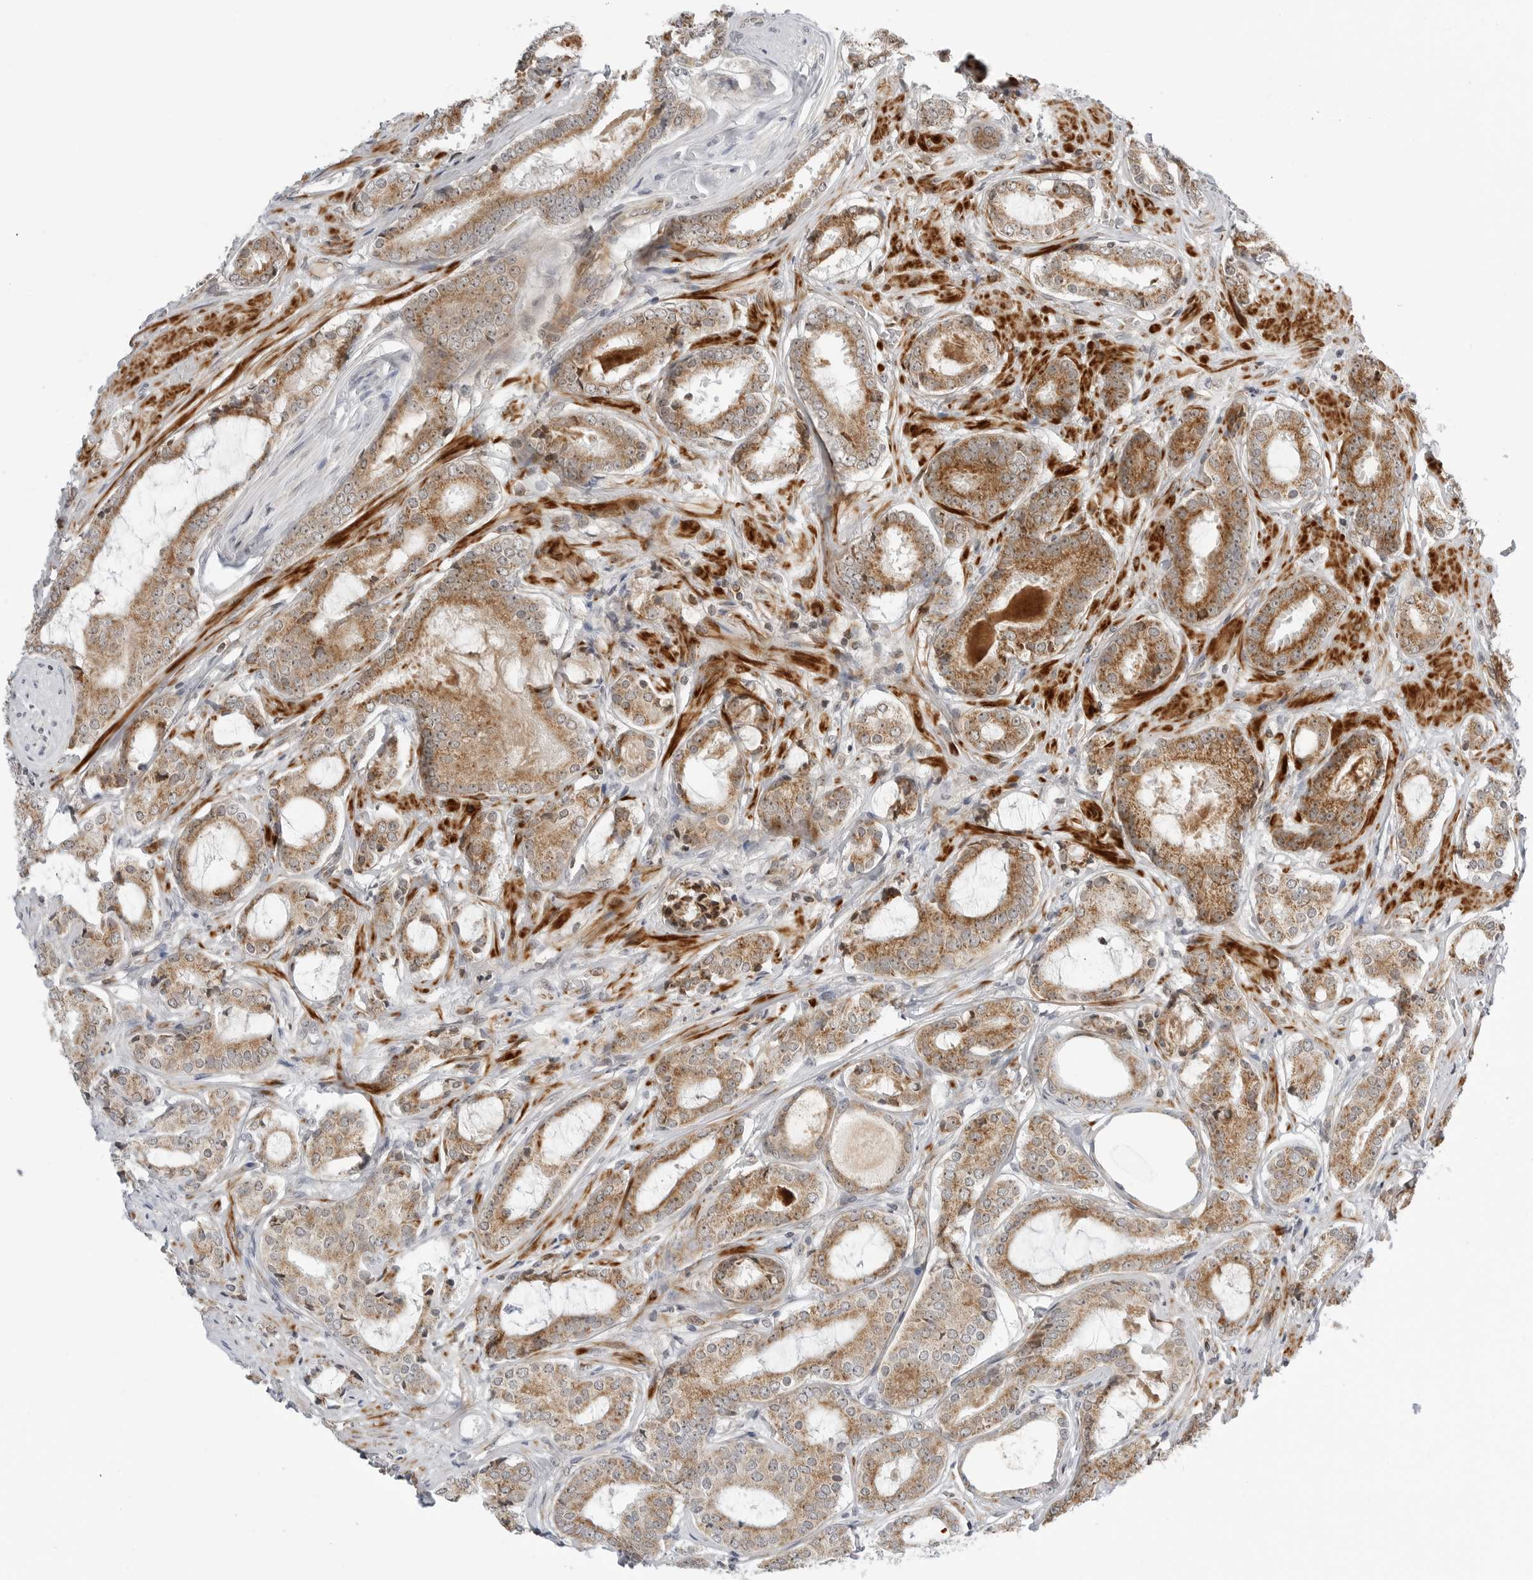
{"staining": {"intensity": "moderate", "quantity": ">75%", "location": "cytoplasmic/membranous"}, "tissue": "prostate cancer", "cell_type": "Tumor cells", "image_type": "cancer", "snomed": [{"axis": "morphology", "description": "Adenocarcinoma, High grade"}, {"axis": "topography", "description": "Prostate"}], "caption": "An immunohistochemistry image of tumor tissue is shown. Protein staining in brown labels moderate cytoplasmic/membranous positivity in prostate adenocarcinoma (high-grade) within tumor cells.", "gene": "PEX2", "patient": {"sex": "male", "age": 73}}